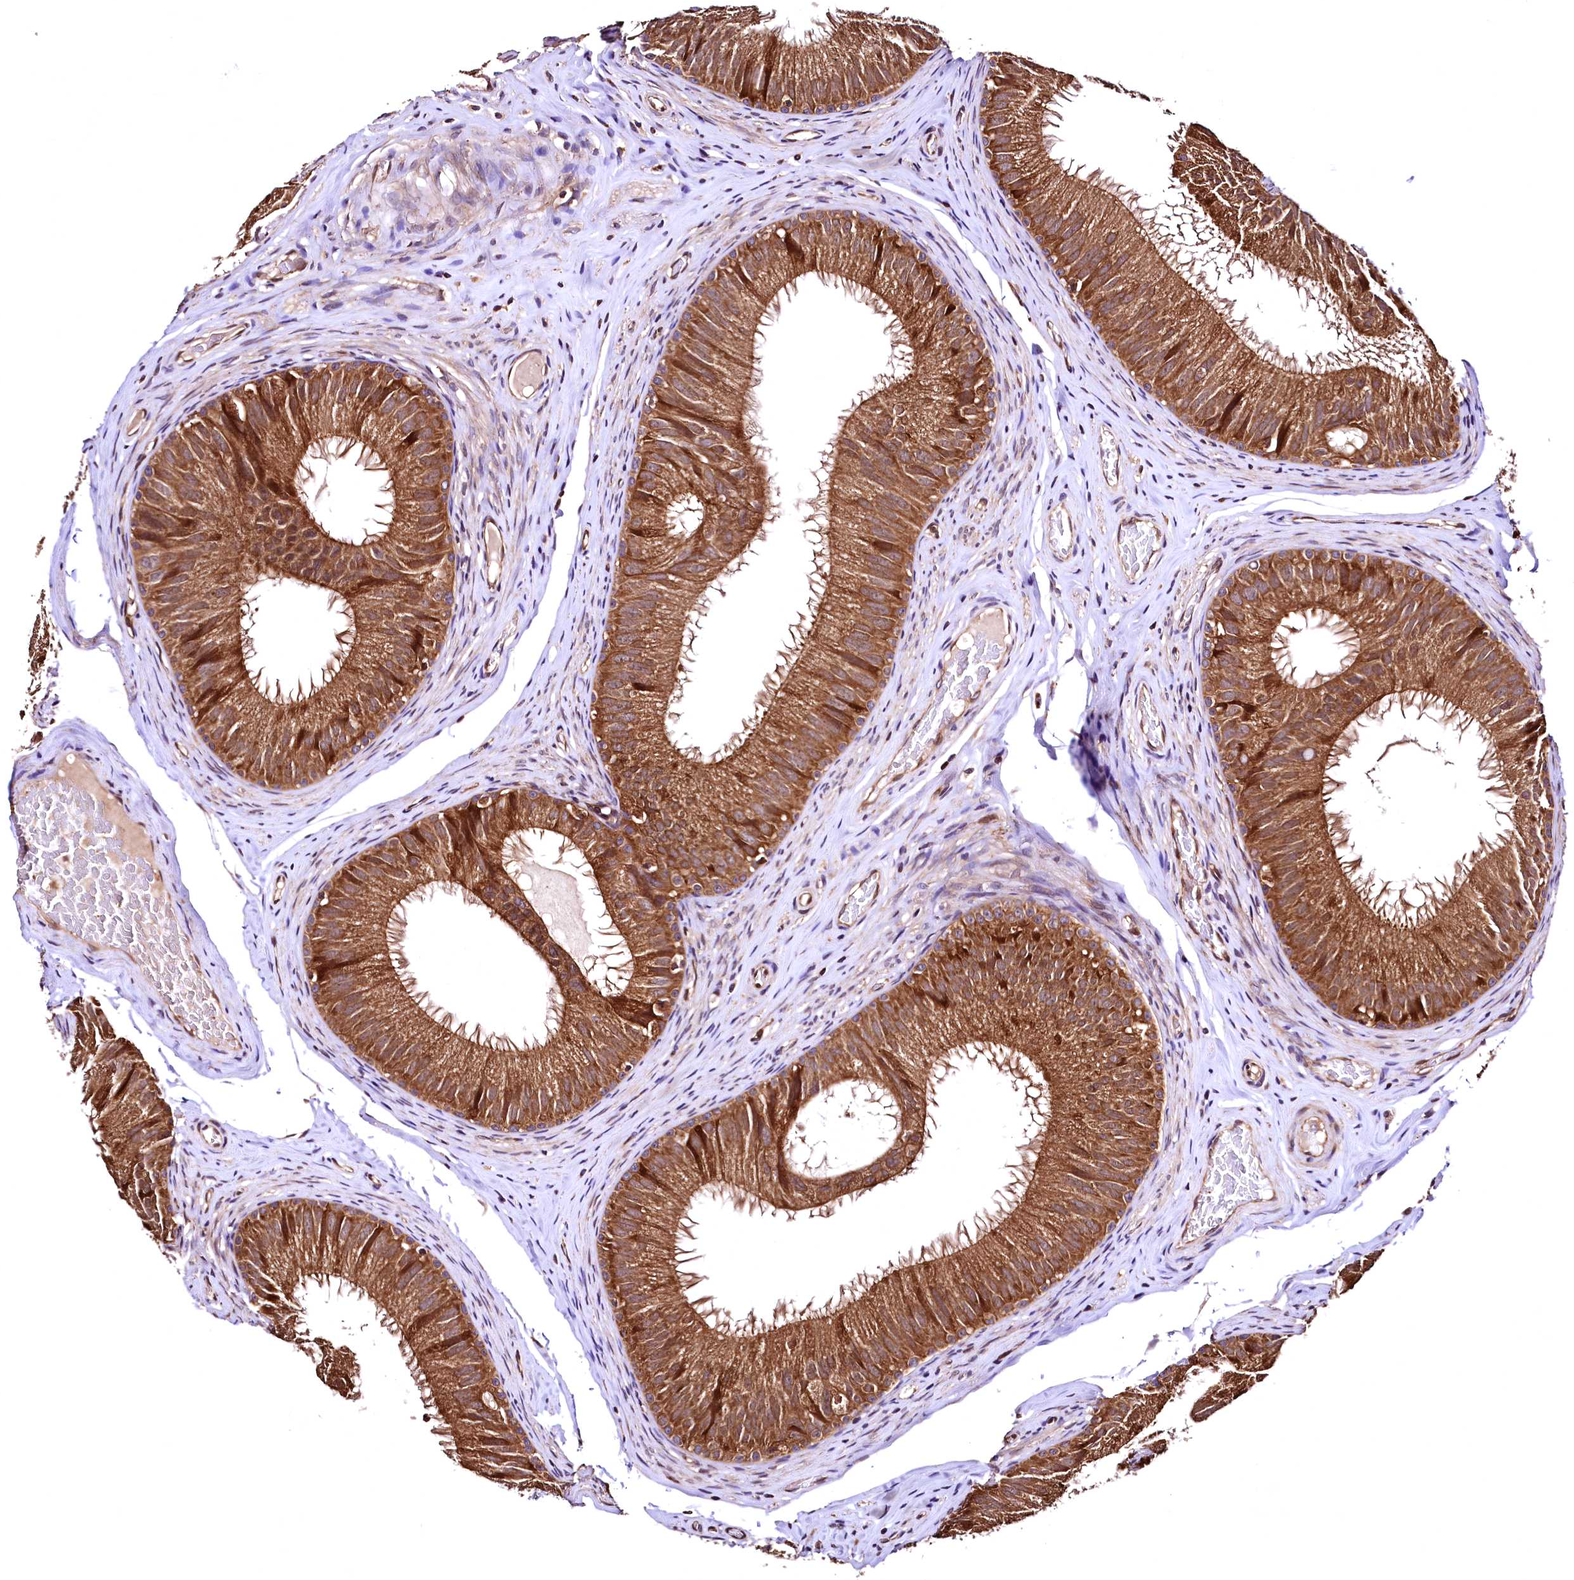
{"staining": {"intensity": "strong", "quantity": ">75%", "location": "cytoplasmic/membranous"}, "tissue": "epididymis", "cell_type": "Glandular cells", "image_type": "normal", "snomed": [{"axis": "morphology", "description": "Normal tissue, NOS"}, {"axis": "topography", "description": "Epididymis"}], "caption": "Protein analysis of normal epididymis shows strong cytoplasmic/membranous staining in about >75% of glandular cells.", "gene": "LRSAM1", "patient": {"sex": "male", "age": 34}}